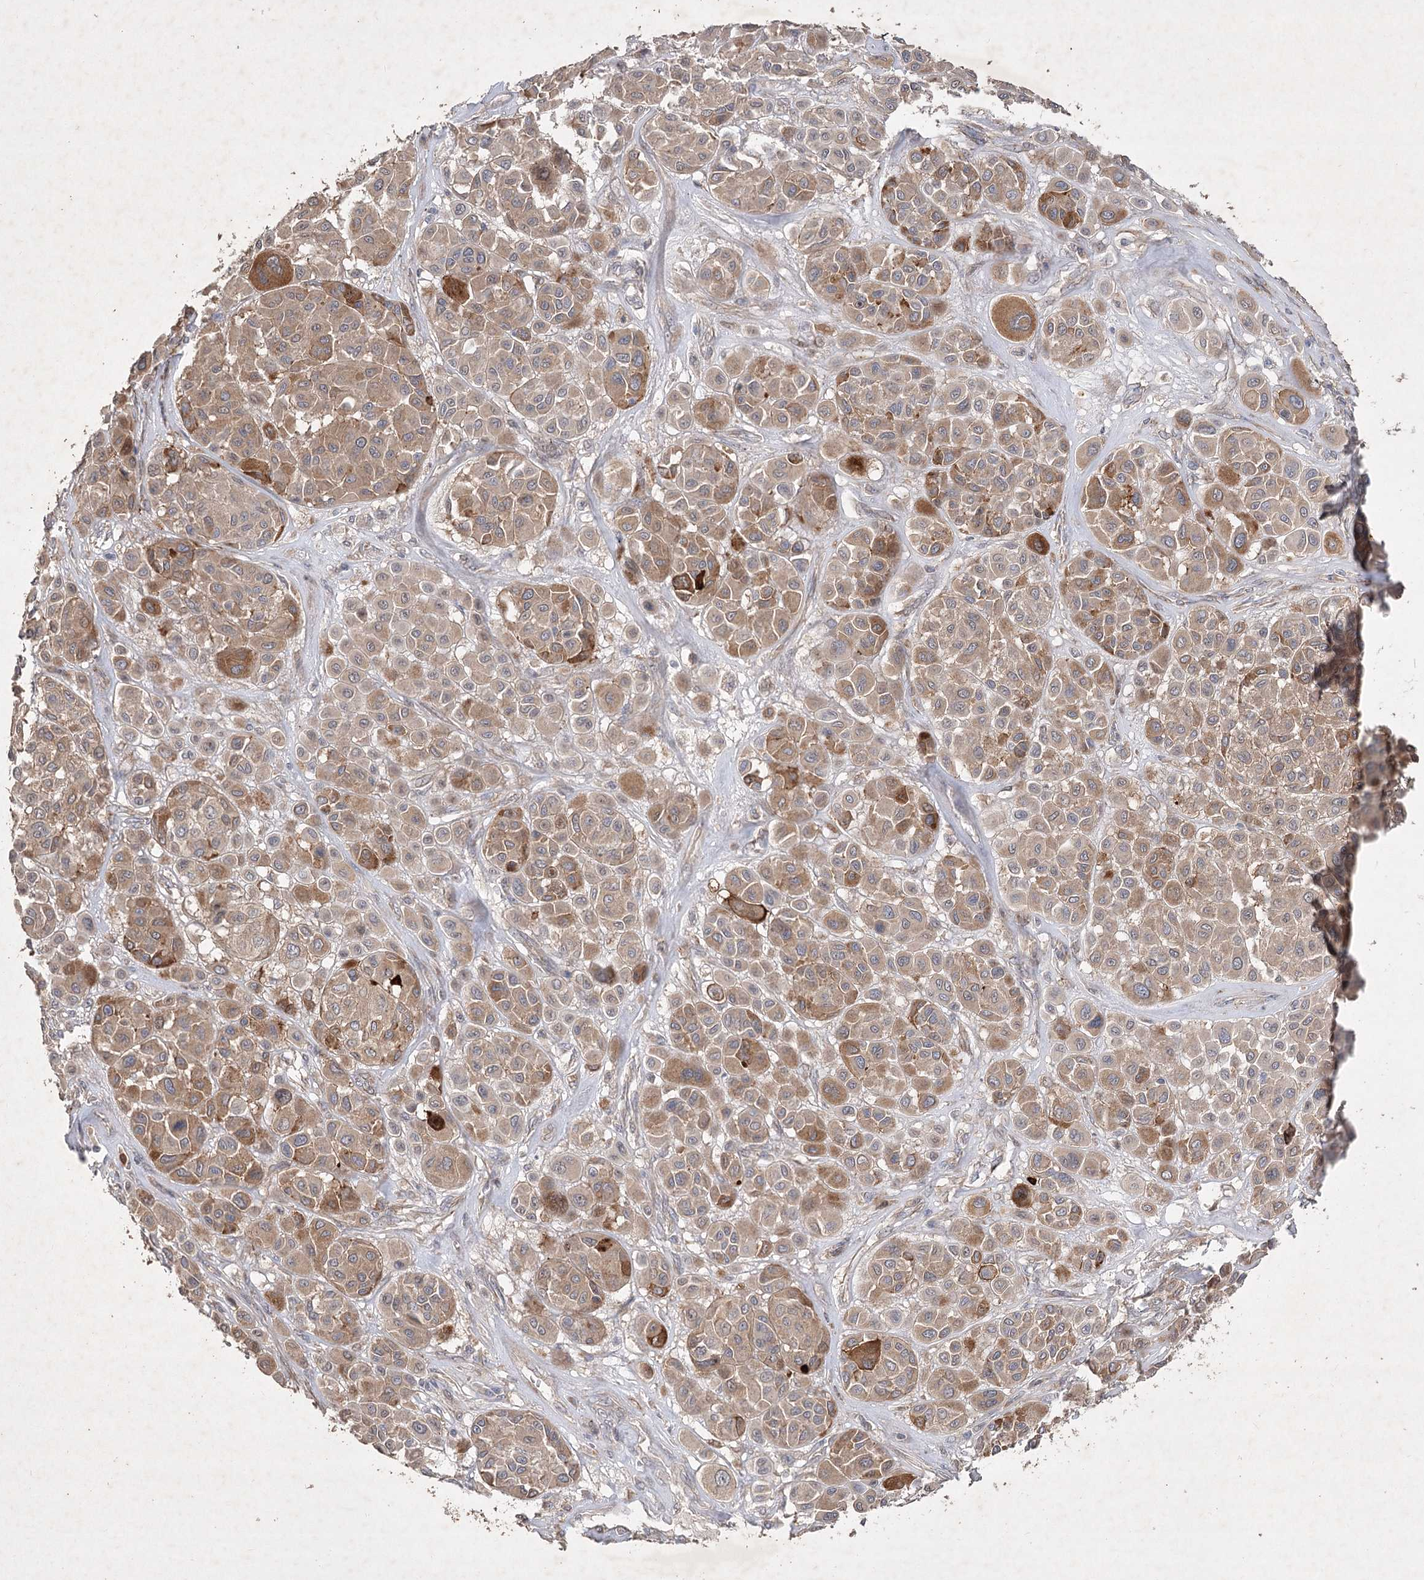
{"staining": {"intensity": "moderate", "quantity": ">75%", "location": "cytoplasmic/membranous"}, "tissue": "melanoma", "cell_type": "Tumor cells", "image_type": "cancer", "snomed": [{"axis": "morphology", "description": "Malignant melanoma, Metastatic site"}, {"axis": "topography", "description": "Soft tissue"}], "caption": "Tumor cells display moderate cytoplasmic/membranous expression in approximately >75% of cells in melanoma.", "gene": "IRAK1BP1", "patient": {"sex": "male", "age": 41}}